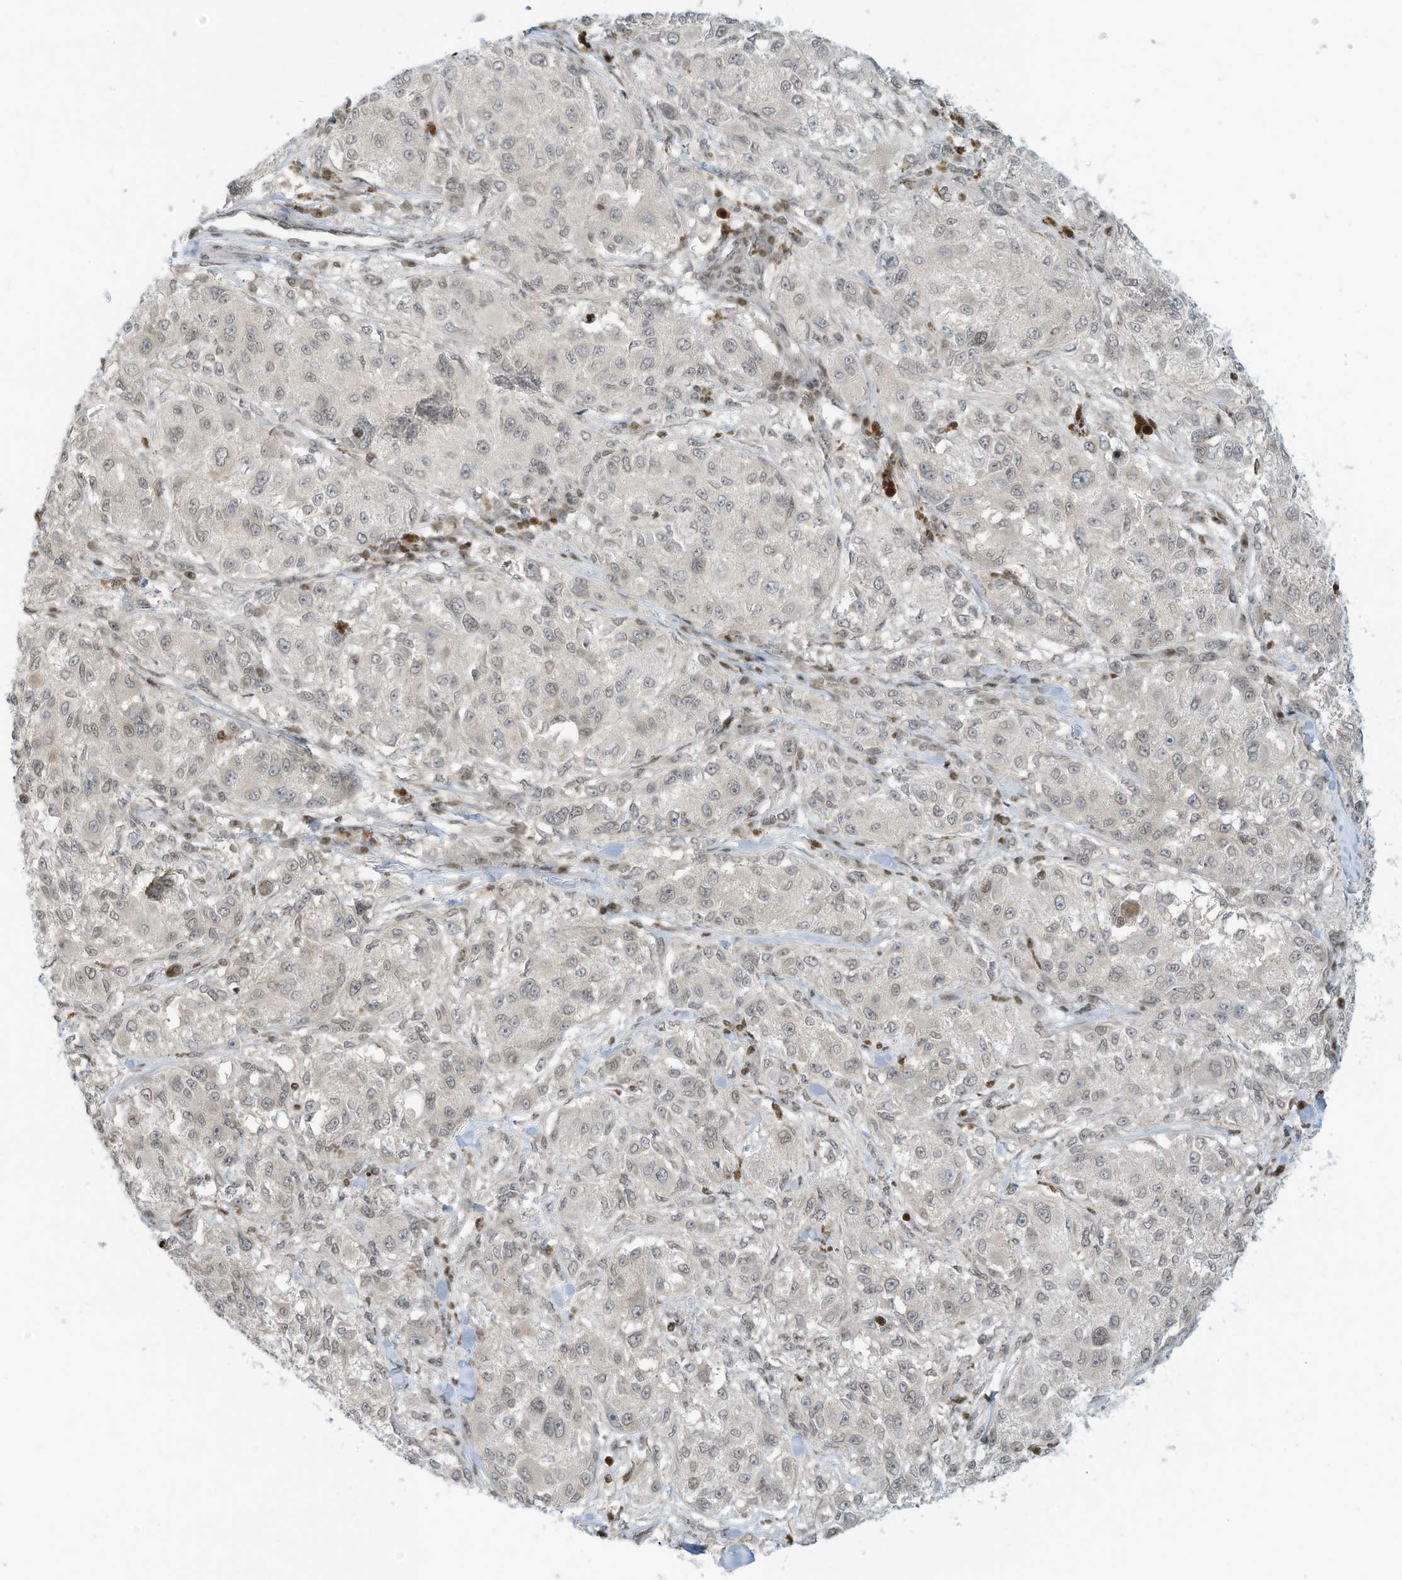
{"staining": {"intensity": "negative", "quantity": "none", "location": "none"}, "tissue": "melanoma", "cell_type": "Tumor cells", "image_type": "cancer", "snomed": [{"axis": "morphology", "description": "Necrosis, NOS"}, {"axis": "morphology", "description": "Malignant melanoma, NOS"}, {"axis": "topography", "description": "Skin"}], "caption": "There is no significant positivity in tumor cells of malignant melanoma.", "gene": "ADI1", "patient": {"sex": "female", "age": 87}}